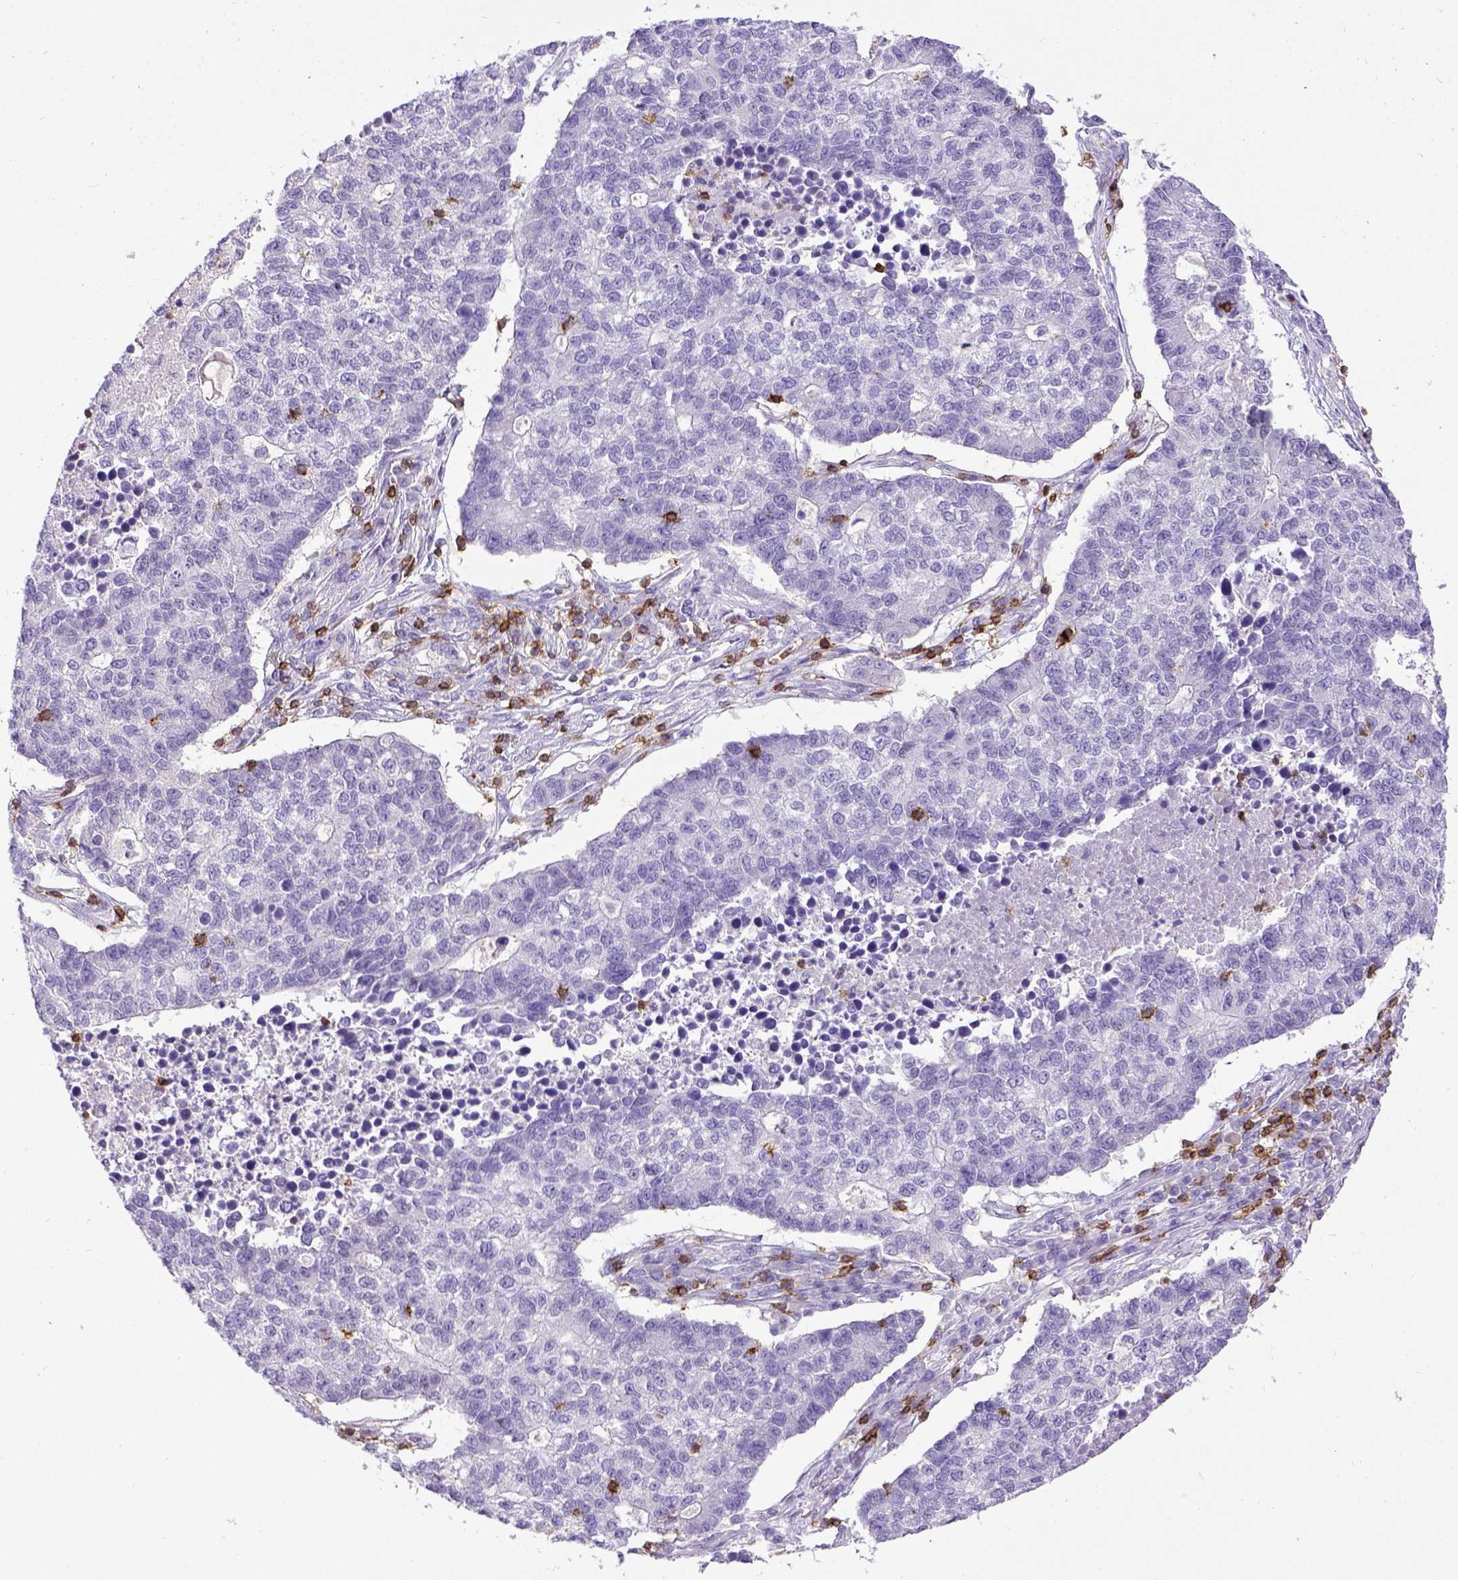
{"staining": {"intensity": "negative", "quantity": "none", "location": "none"}, "tissue": "lung cancer", "cell_type": "Tumor cells", "image_type": "cancer", "snomed": [{"axis": "morphology", "description": "Adenocarcinoma, NOS"}, {"axis": "topography", "description": "Lung"}], "caption": "The photomicrograph displays no significant positivity in tumor cells of lung cancer. (Brightfield microscopy of DAB immunohistochemistry at high magnification).", "gene": "CD3E", "patient": {"sex": "male", "age": 57}}